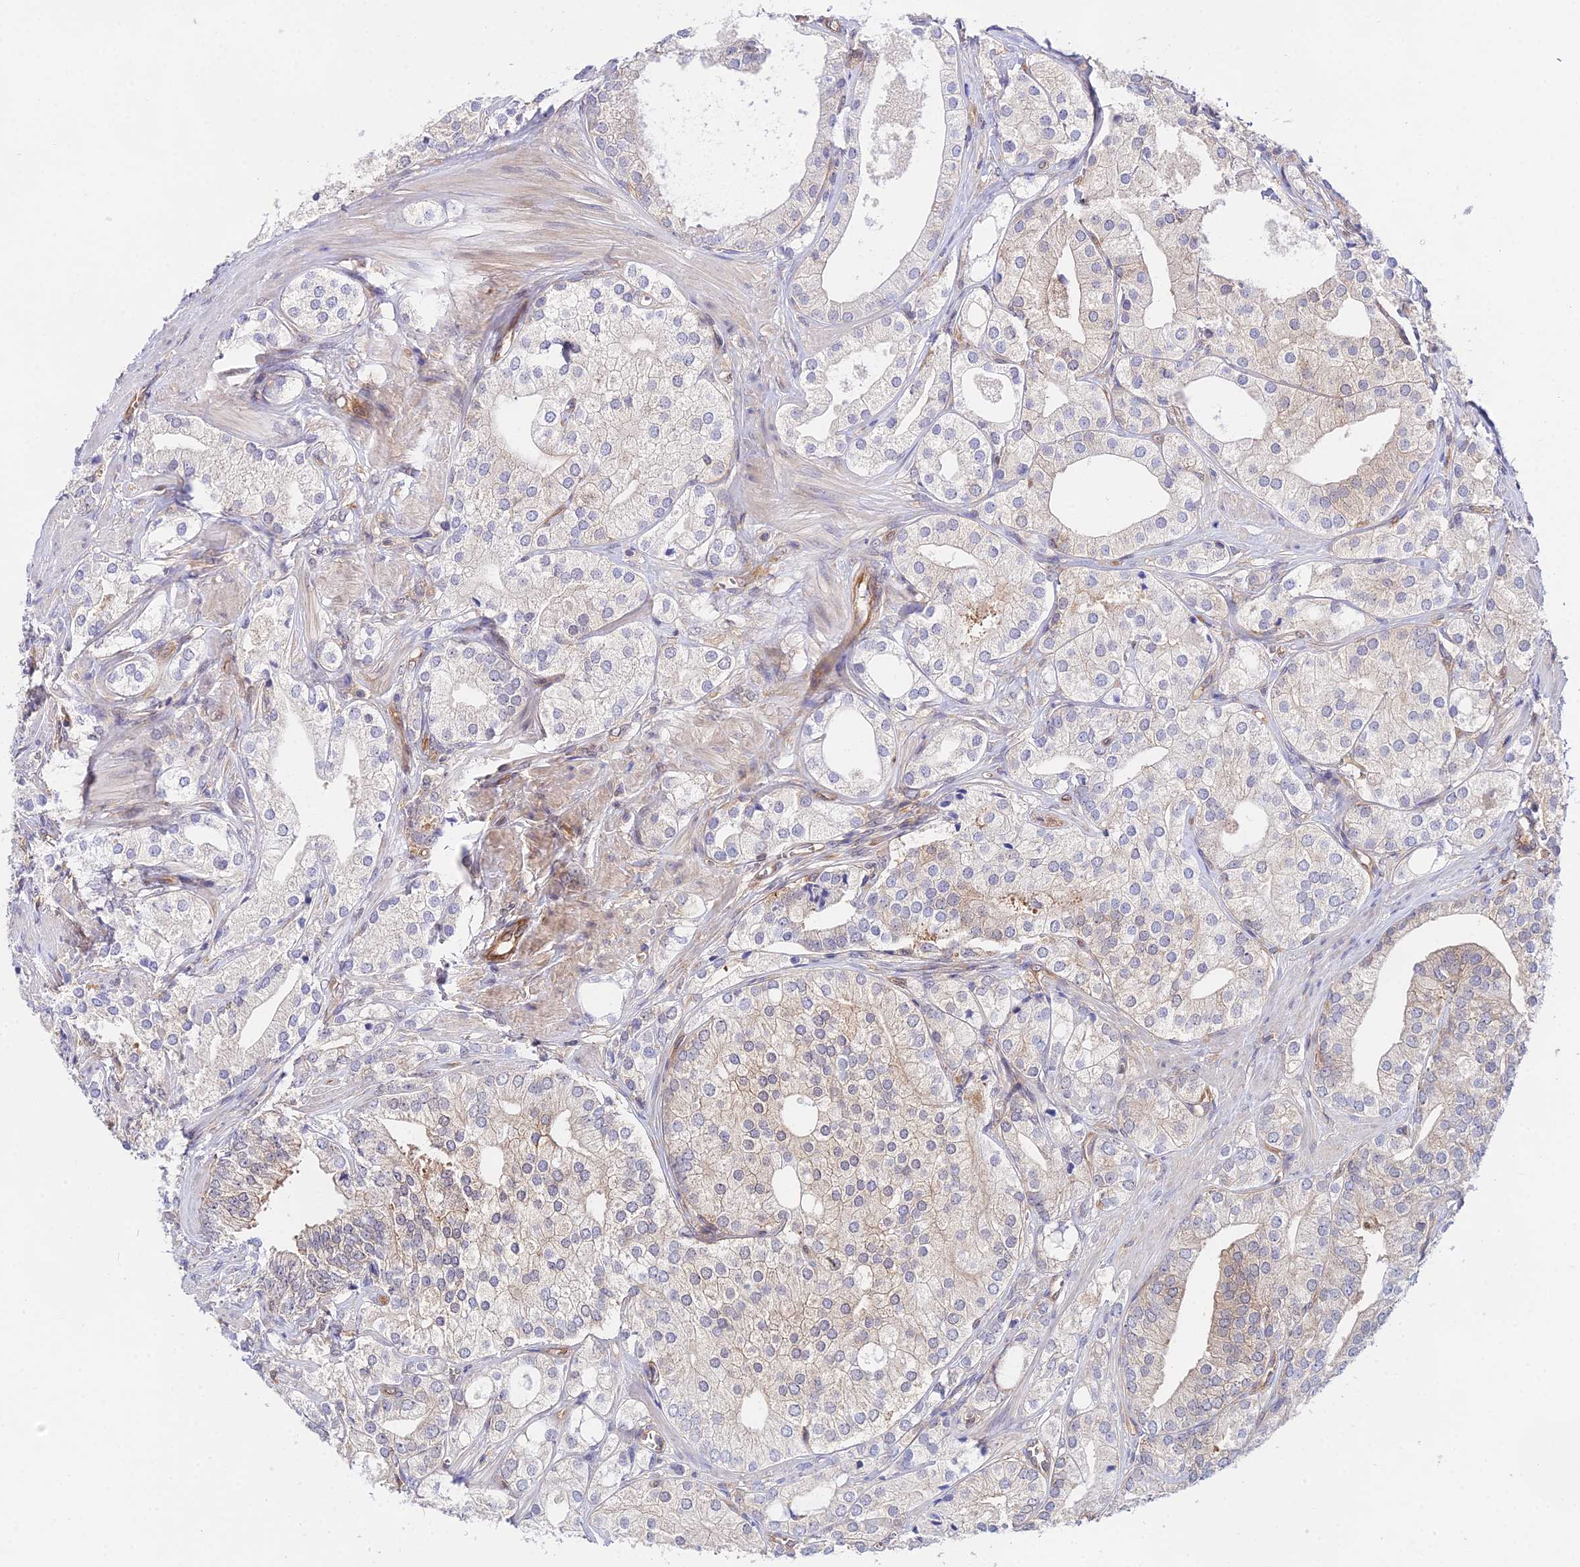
{"staining": {"intensity": "weak", "quantity": "<25%", "location": "cytoplasmic/membranous"}, "tissue": "prostate cancer", "cell_type": "Tumor cells", "image_type": "cancer", "snomed": [{"axis": "morphology", "description": "Adenocarcinoma, High grade"}, {"axis": "topography", "description": "Prostate"}], "caption": "Protein analysis of prostate cancer (adenocarcinoma (high-grade)) displays no significant positivity in tumor cells.", "gene": "PPP2R2C", "patient": {"sex": "male", "age": 50}}